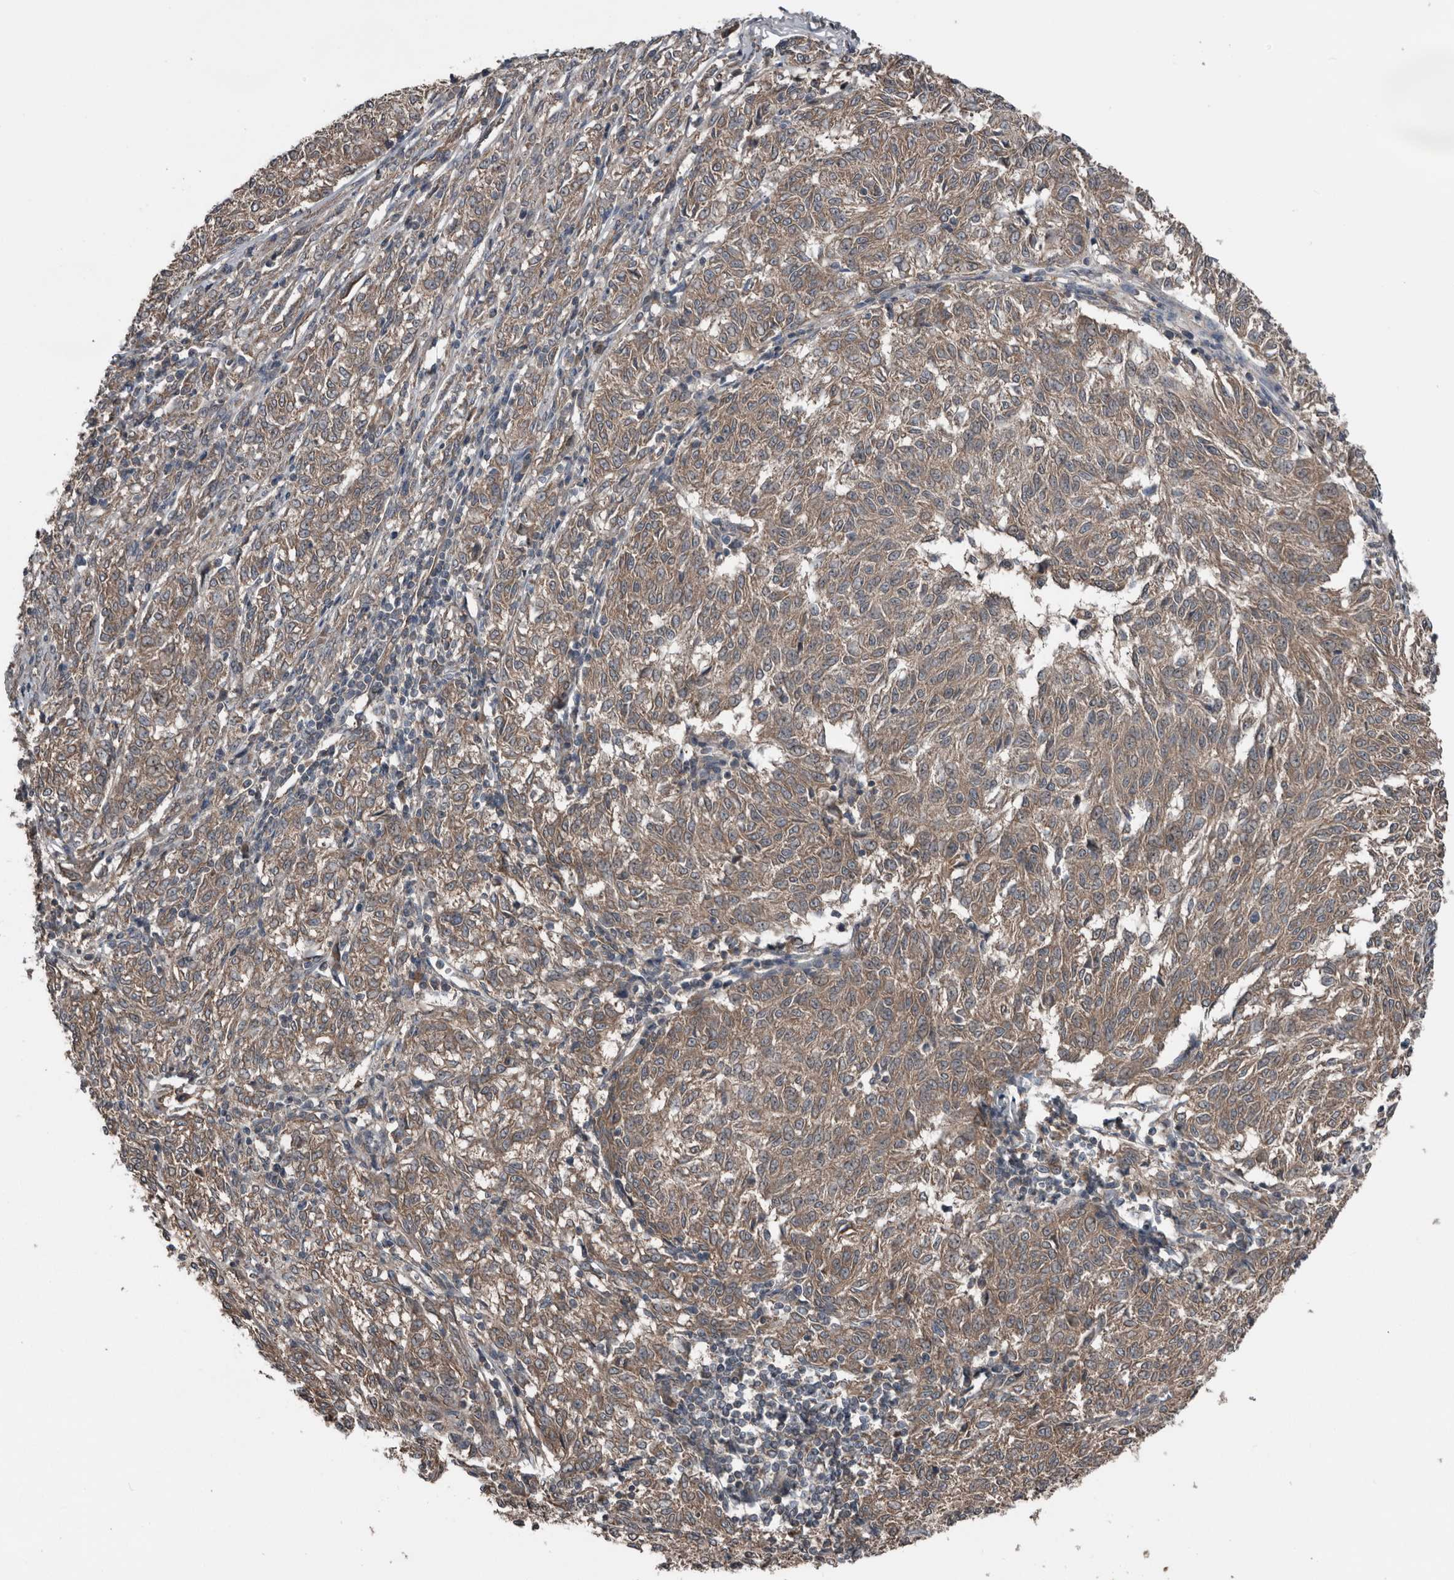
{"staining": {"intensity": "weak", "quantity": ">75%", "location": "cytoplasmic/membranous"}, "tissue": "melanoma", "cell_type": "Tumor cells", "image_type": "cancer", "snomed": [{"axis": "morphology", "description": "Malignant melanoma, NOS"}, {"axis": "topography", "description": "Skin"}], "caption": "High-power microscopy captured an IHC photomicrograph of malignant melanoma, revealing weak cytoplasmic/membranous staining in about >75% of tumor cells.", "gene": "DNAJB4", "patient": {"sex": "female", "age": 72}}